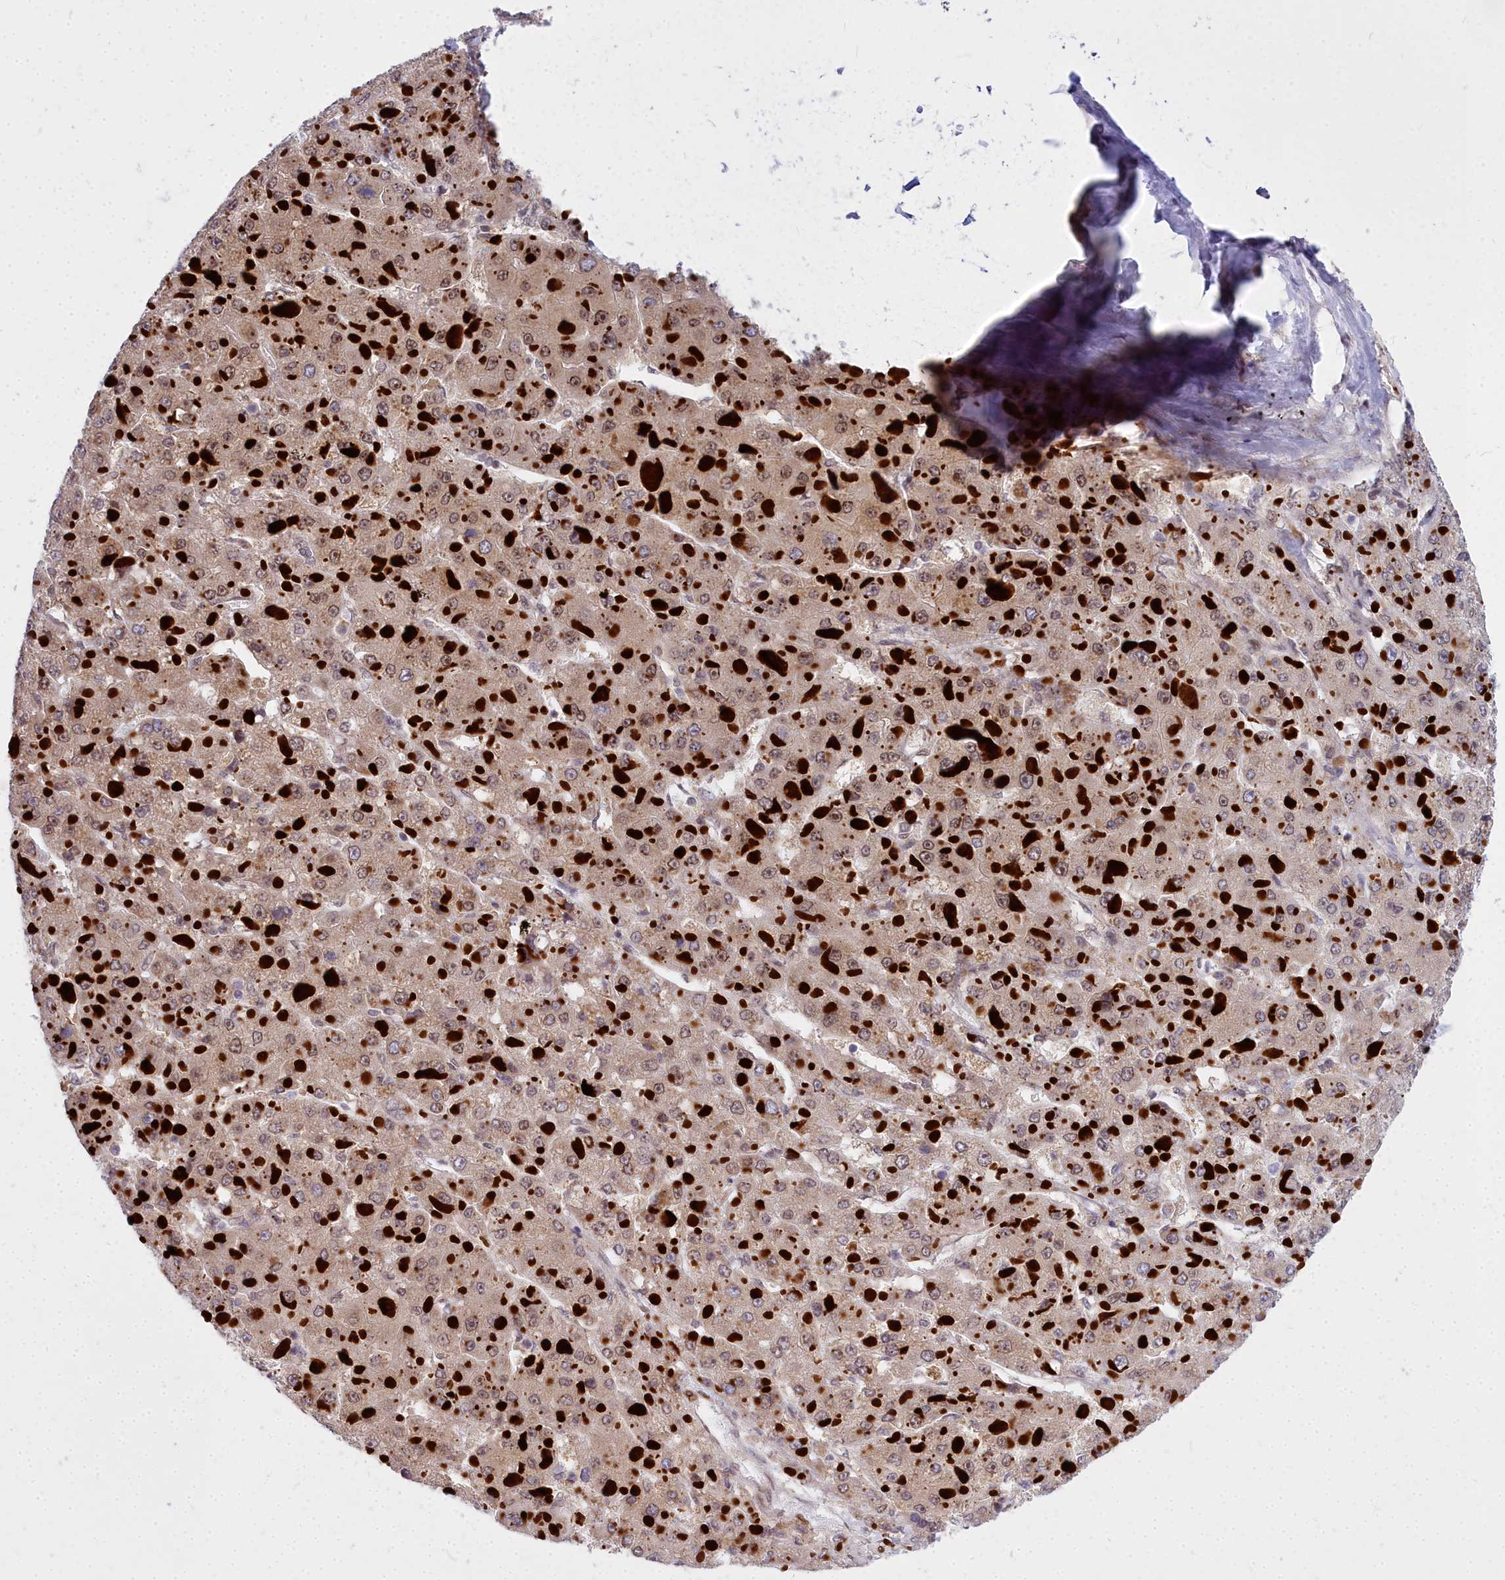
{"staining": {"intensity": "moderate", "quantity": "25%-75%", "location": "cytoplasmic/membranous,nuclear"}, "tissue": "liver cancer", "cell_type": "Tumor cells", "image_type": "cancer", "snomed": [{"axis": "morphology", "description": "Carcinoma, Hepatocellular, NOS"}, {"axis": "topography", "description": "Liver"}], "caption": "A photomicrograph of human hepatocellular carcinoma (liver) stained for a protein exhibits moderate cytoplasmic/membranous and nuclear brown staining in tumor cells.", "gene": "ABCB8", "patient": {"sex": "female", "age": 73}}